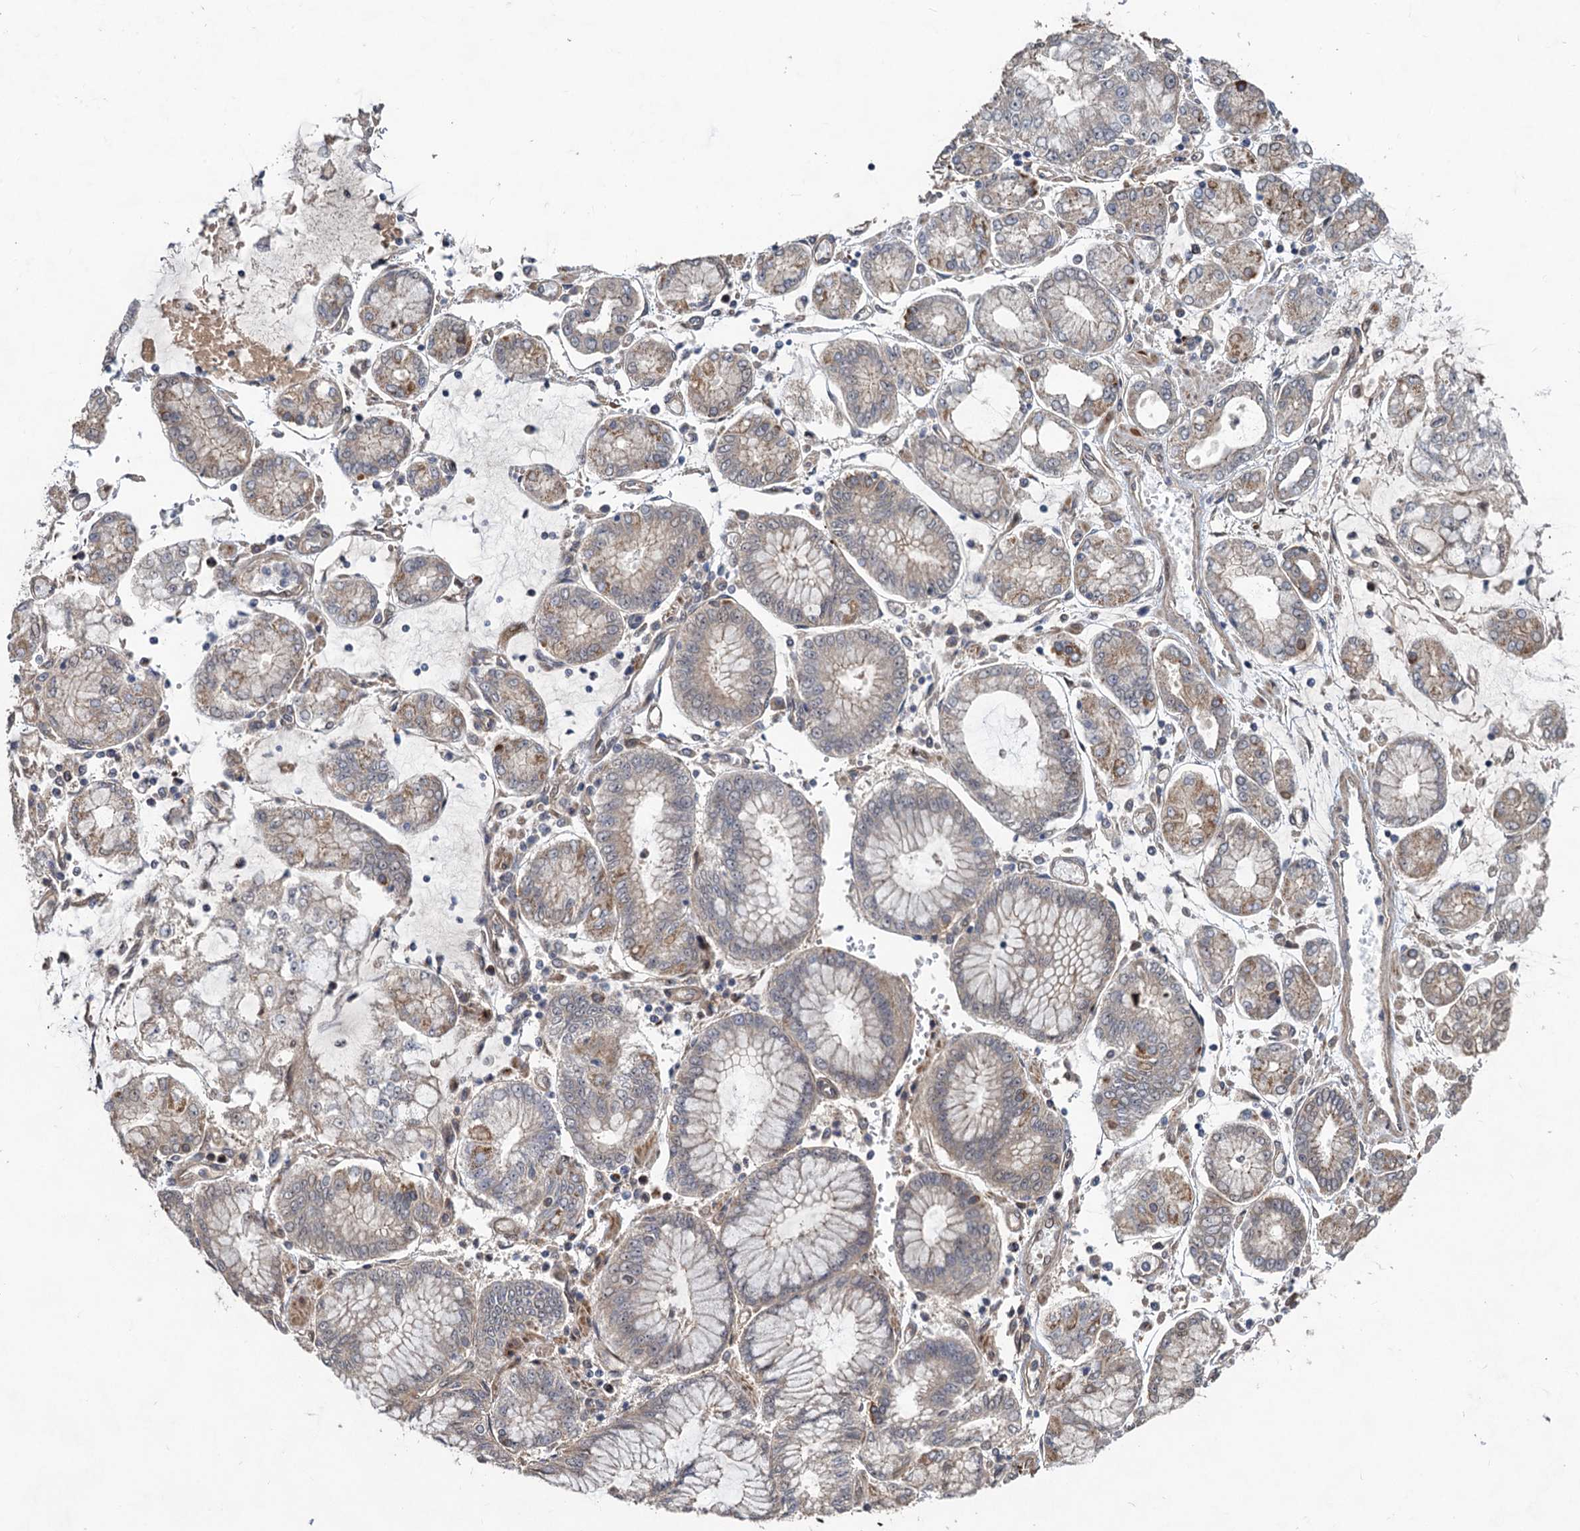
{"staining": {"intensity": "weak", "quantity": "<25%", "location": "cytoplasmic/membranous"}, "tissue": "stomach cancer", "cell_type": "Tumor cells", "image_type": "cancer", "snomed": [{"axis": "morphology", "description": "Adenocarcinoma, NOS"}, {"axis": "topography", "description": "Stomach"}], "caption": "Immunohistochemistry (IHC) image of human stomach cancer (adenocarcinoma) stained for a protein (brown), which shows no expression in tumor cells.", "gene": "NUDT22", "patient": {"sex": "male", "age": 76}}